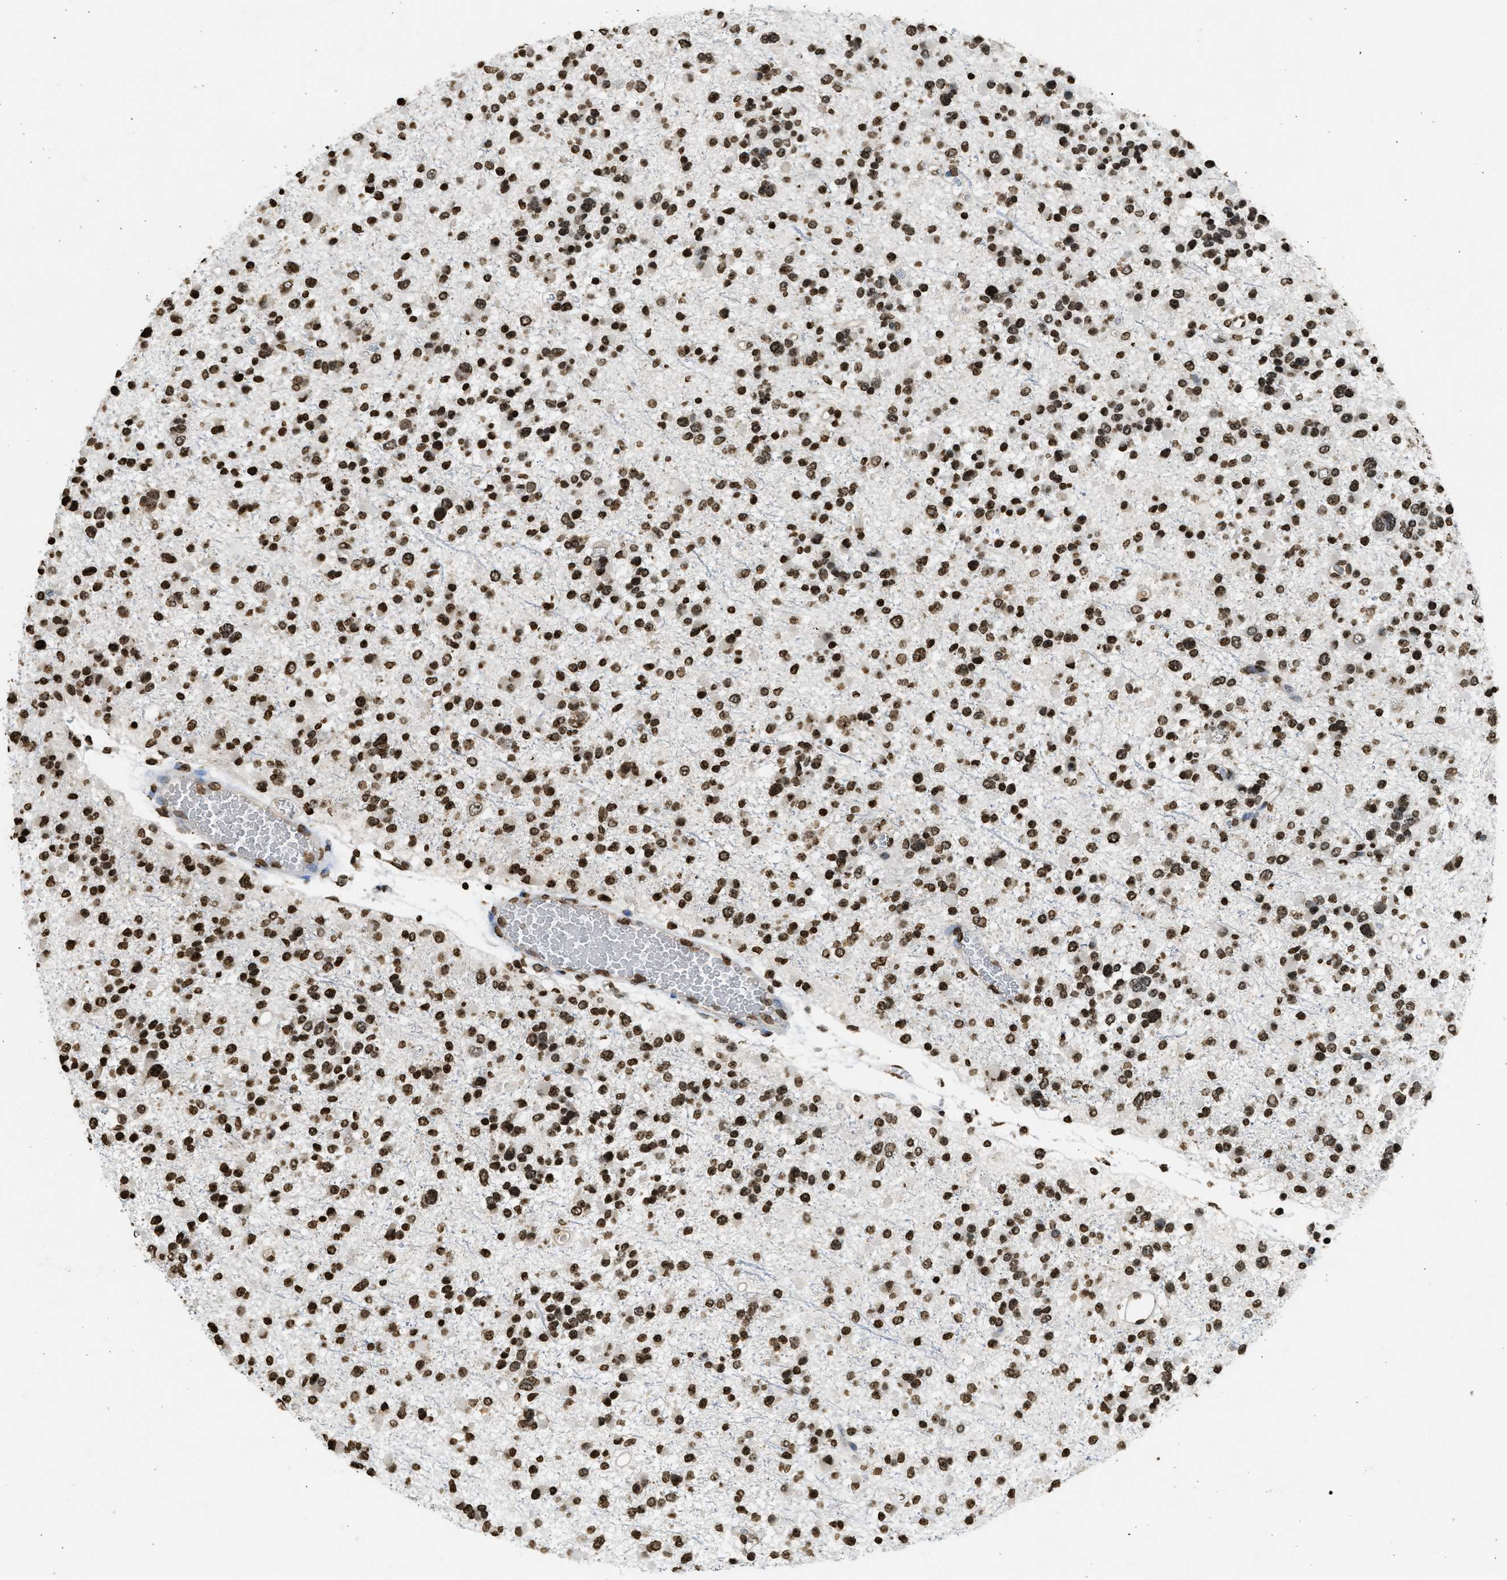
{"staining": {"intensity": "strong", "quantity": ">75%", "location": "nuclear"}, "tissue": "glioma", "cell_type": "Tumor cells", "image_type": "cancer", "snomed": [{"axis": "morphology", "description": "Glioma, malignant, Low grade"}, {"axis": "topography", "description": "Brain"}], "caption": "This is an image of immunohistochemistry staining of glioma, which shows strong positivity in the nuclear of tumor cells.", "gene": "RRAGC", "patient": {"sex": "female", "age": 22}}